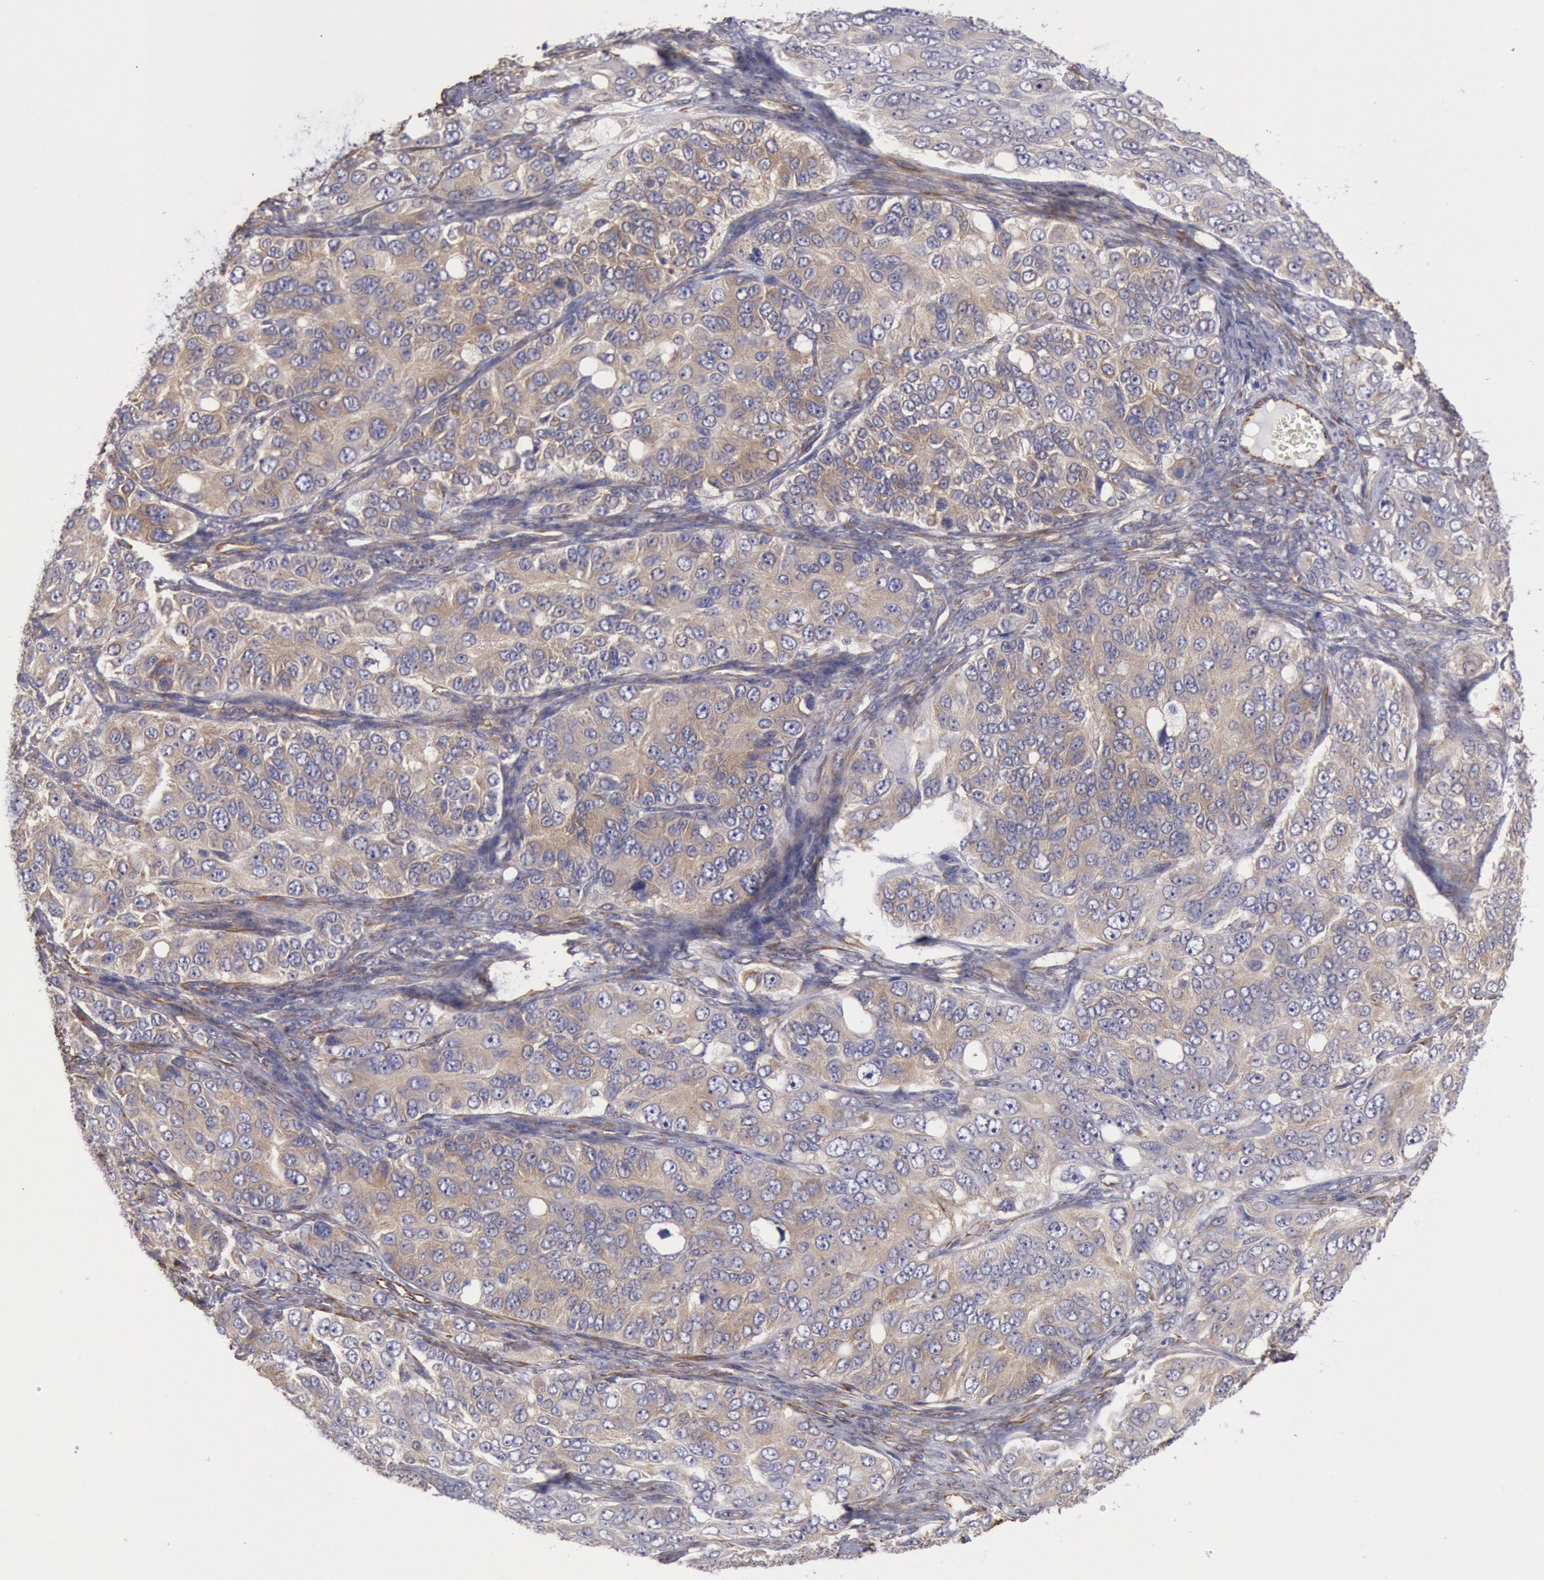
{"staining": {"intensity": "weak", "quantity": ">75%", "location": "cytoplasmic/membranous"}, "tissue": "ovarian cancer", "cell_type": "Tumor cells", "image_type": "cancer", "snomed": [{"axis": "morphology", "description": "Carcinoma, endometroid"}, {"axis": "topography", "description": "Ovary"}], "caption": "Approximately >75% of tumor cells in endometroid carcinoma (ovarian) reveal weak cytoplasmic/membranous protein positivity as visualized by brown immunohistochemical staining.", "gene": "RNF139", "patient": {"sex": "female", "age": 51}}